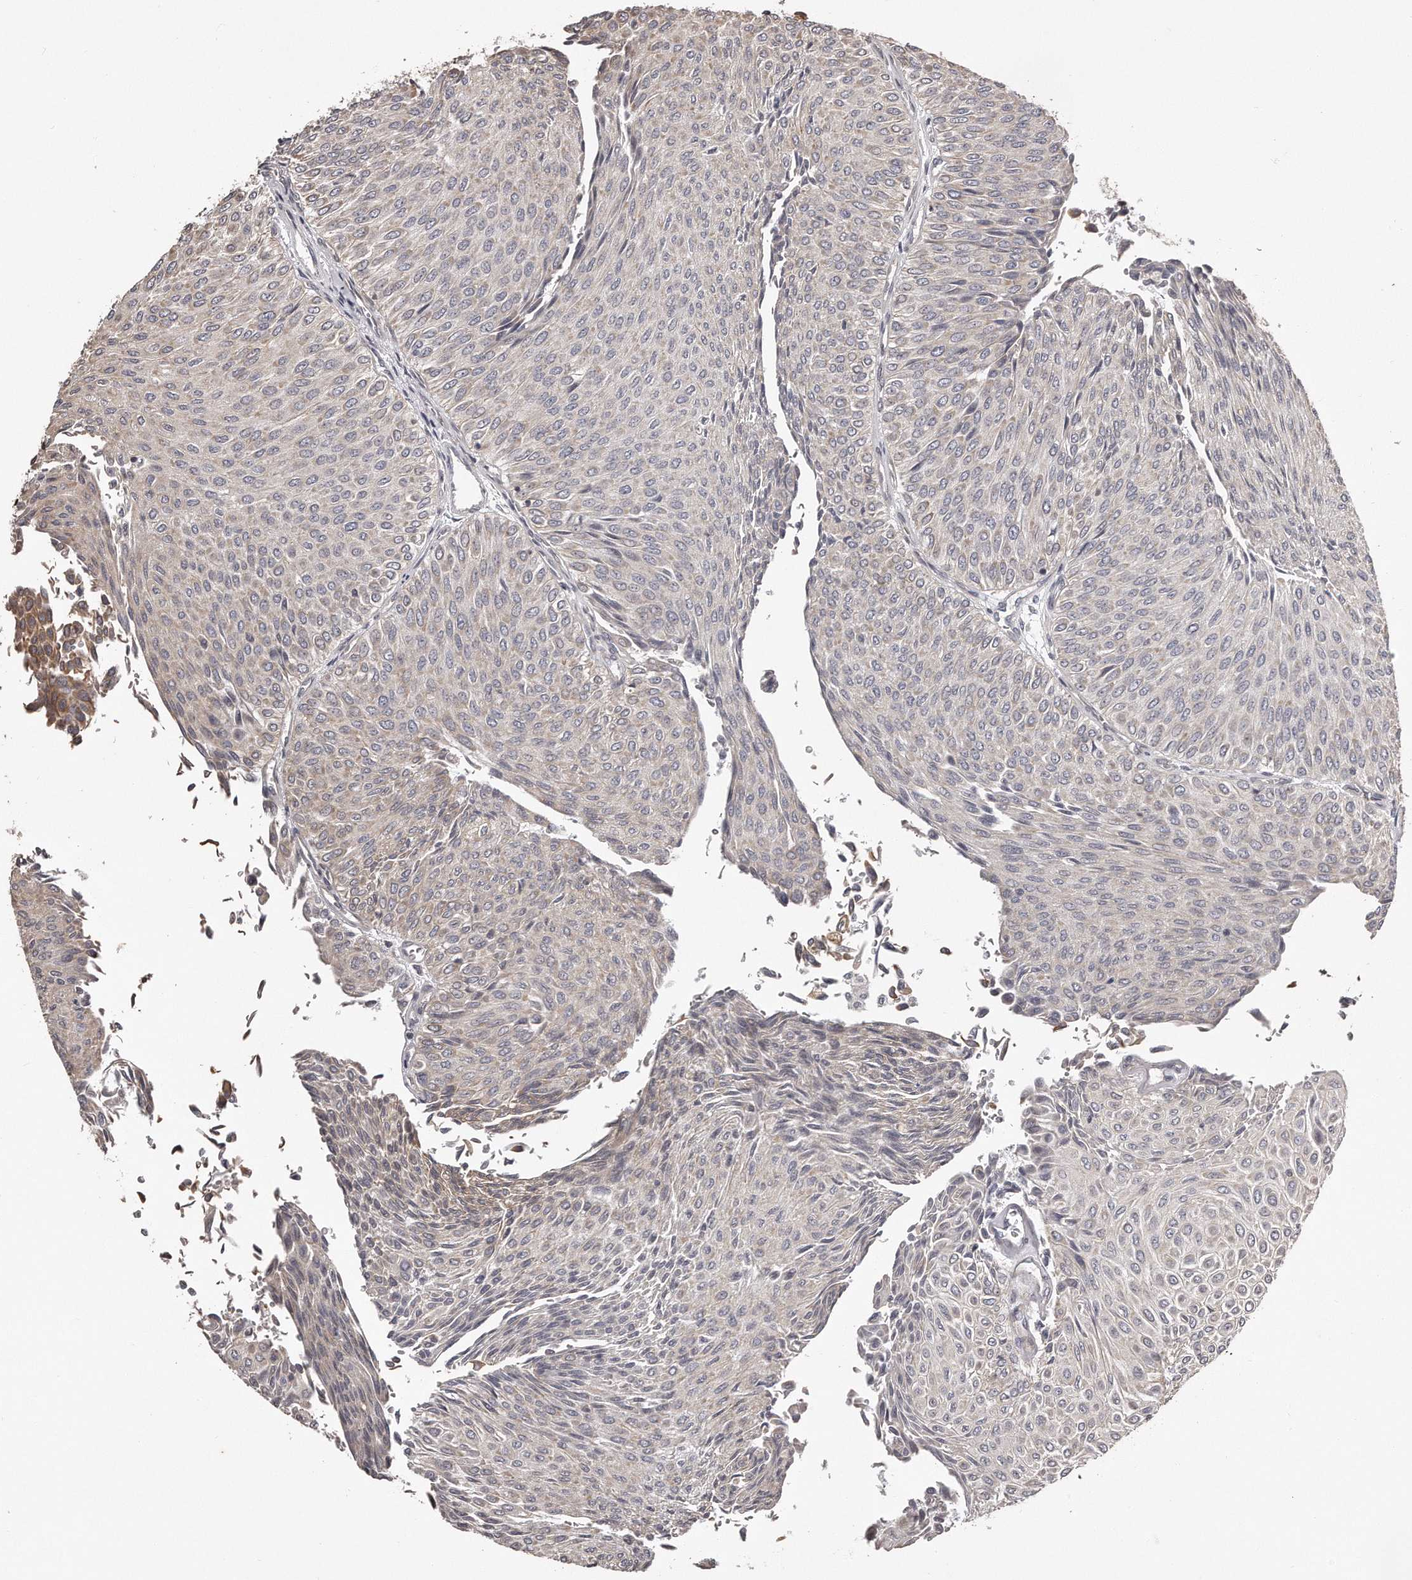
{"staining": {"intensity": "negative", "quantity": "none", "location": "none"}, "tissue": "urothelial cancer", "cell_type": "Tumor cells", "image_type": "cancer", "snomed": [{"axis": "morphology", "description": "Urothelial carcinoma, Low grade"}, {"axis": "topography", "description": "Urinary bladder"}], "caption": "Immunohistochemical staining of urothelial carcinoma (low-grade) reveals no significant positivity in tumor cells.", "gene": "TRAPPC14", "patient": {"sex": "male", "age": 78}}